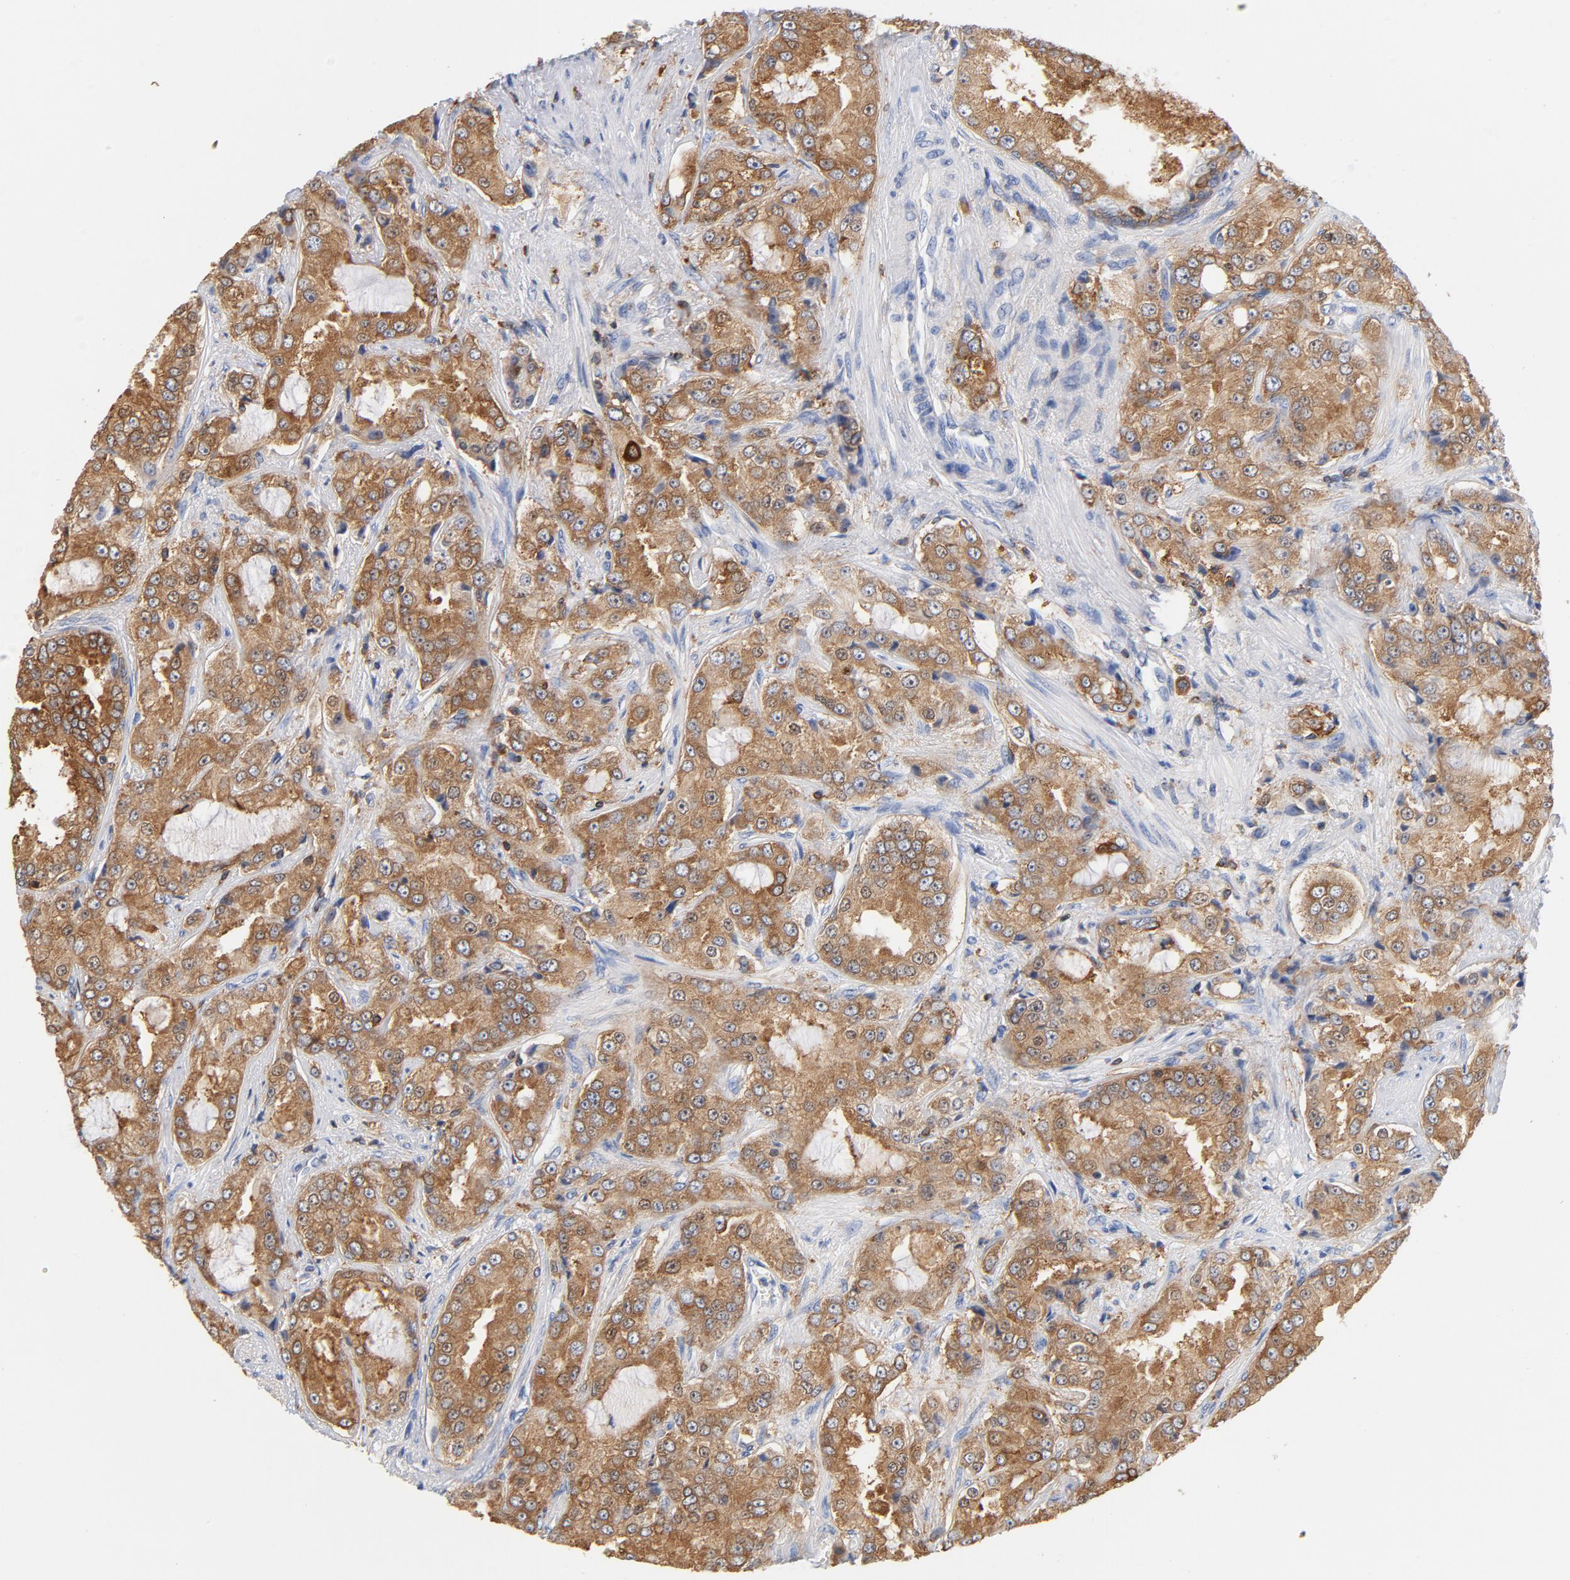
{"staining": {"intensity": "moderate", "quantity": ">75%", "location": "cytoplasmic/membranous"}, "tissue": "prostate cancer", "cell_type": "Tumor cells", "image_type": "cancer", "snomed": [{"axis": "morphology", "description": "Adenocarcinoma, High grade"}, {"axis": "topography", "description": "Prostate"}], "caption": "The photomicrograph displays staining of prostate high-grade adenocarcinoma, revealing moderate cytoplasmic/membranous protein expression (brown color) within tumor cells.", "gene": "EZR", "patient": {"sex": "male", "age": 73}}